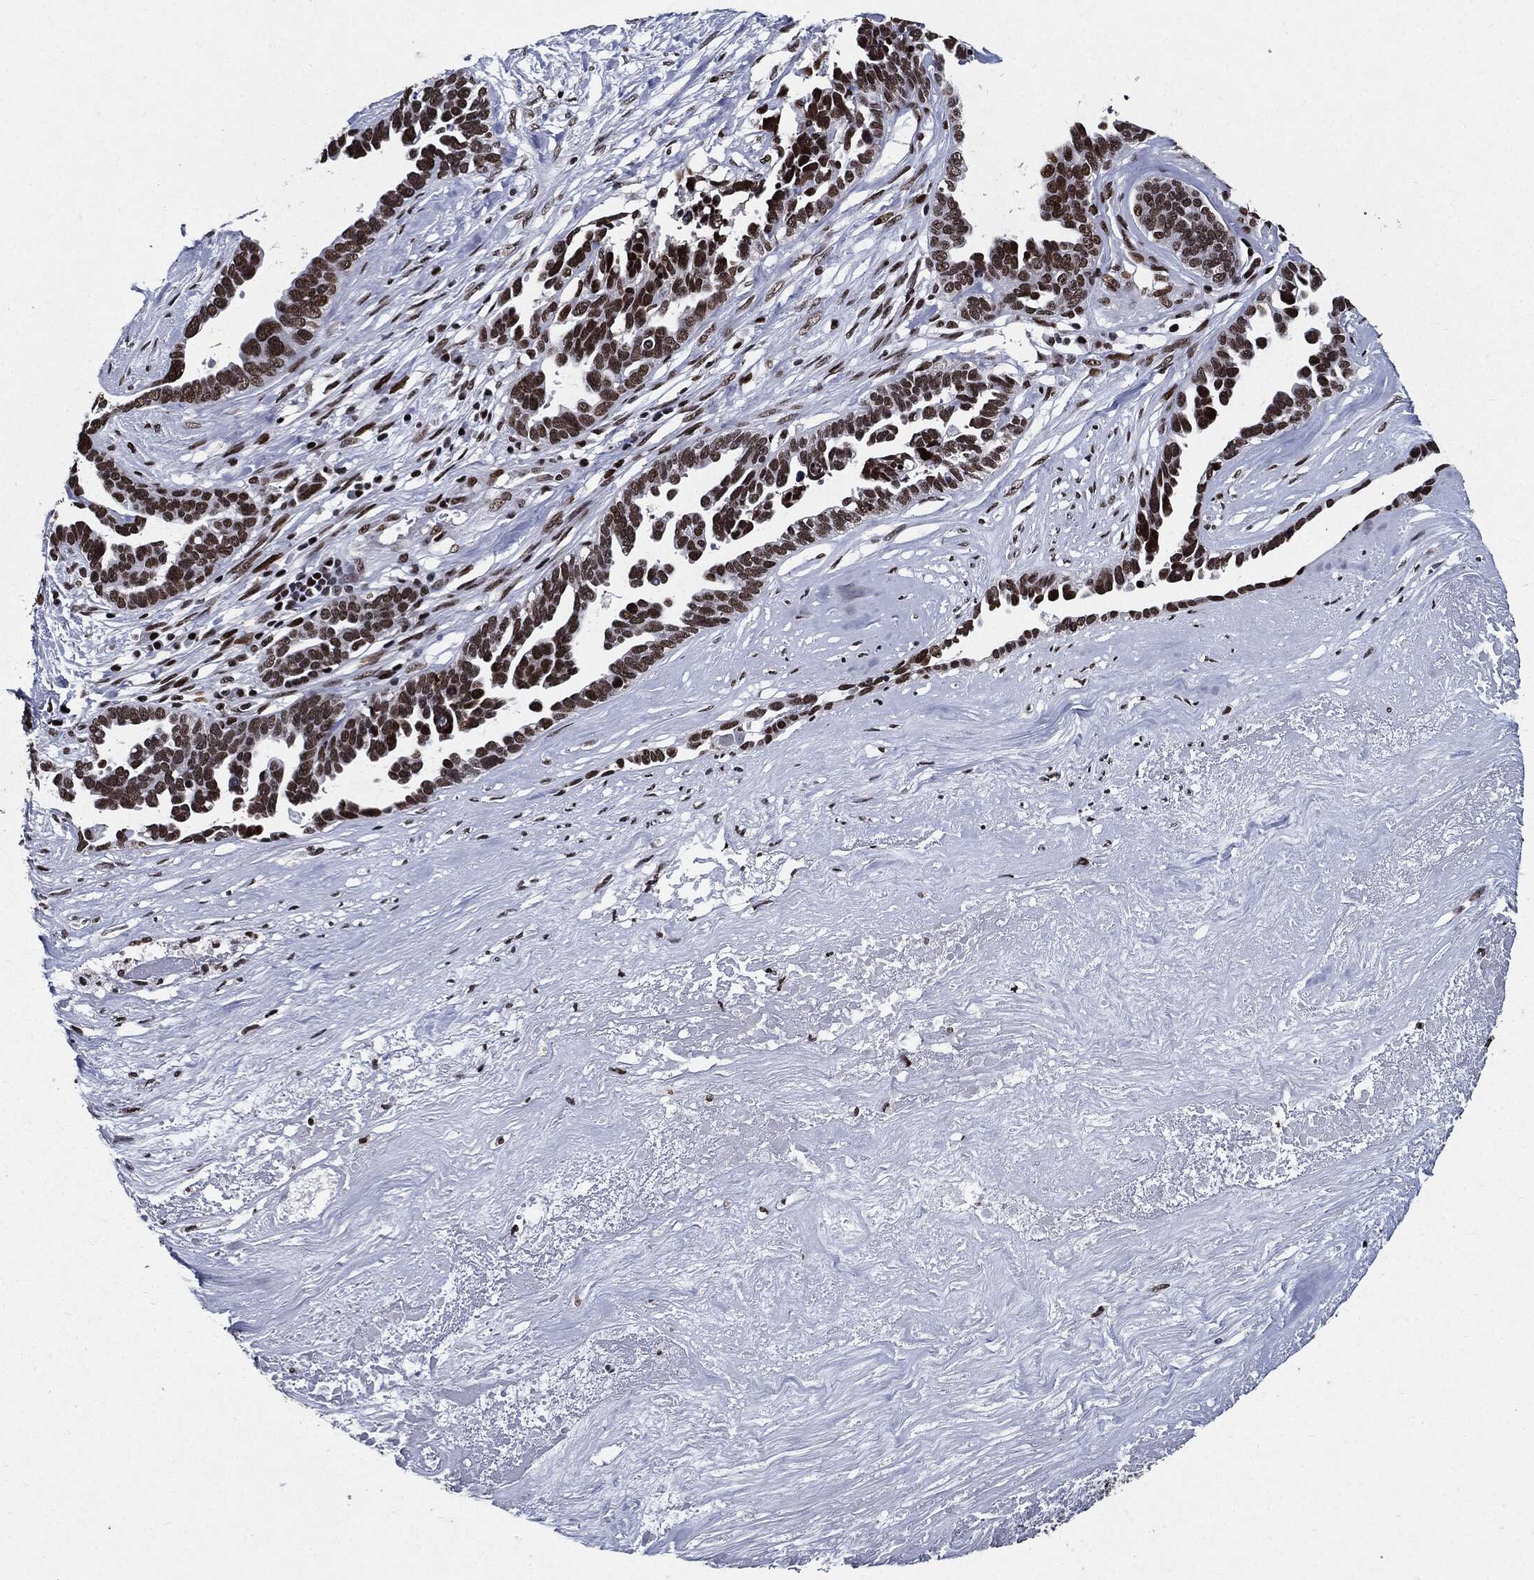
{"staining": {"intensity": "strong", "quantity": ">75%", "location": "nuclear"}, "tissue": "ovarian cancer", "cell_type": "Tumor cells", "image_type": "cancer", "snomed": [{"axis": "morphology", "description": "Cystadenocarcinoma, serous, NOS"}, {"axis": "topography", "description": "Ovary"}], "caption": "A micrograph of human ovarian cancer stained for a protein reveals strong nuclear brown staining in tumor cells.", "gene": "ZFP91", "patient": {"sex": "female", "age": 54}}